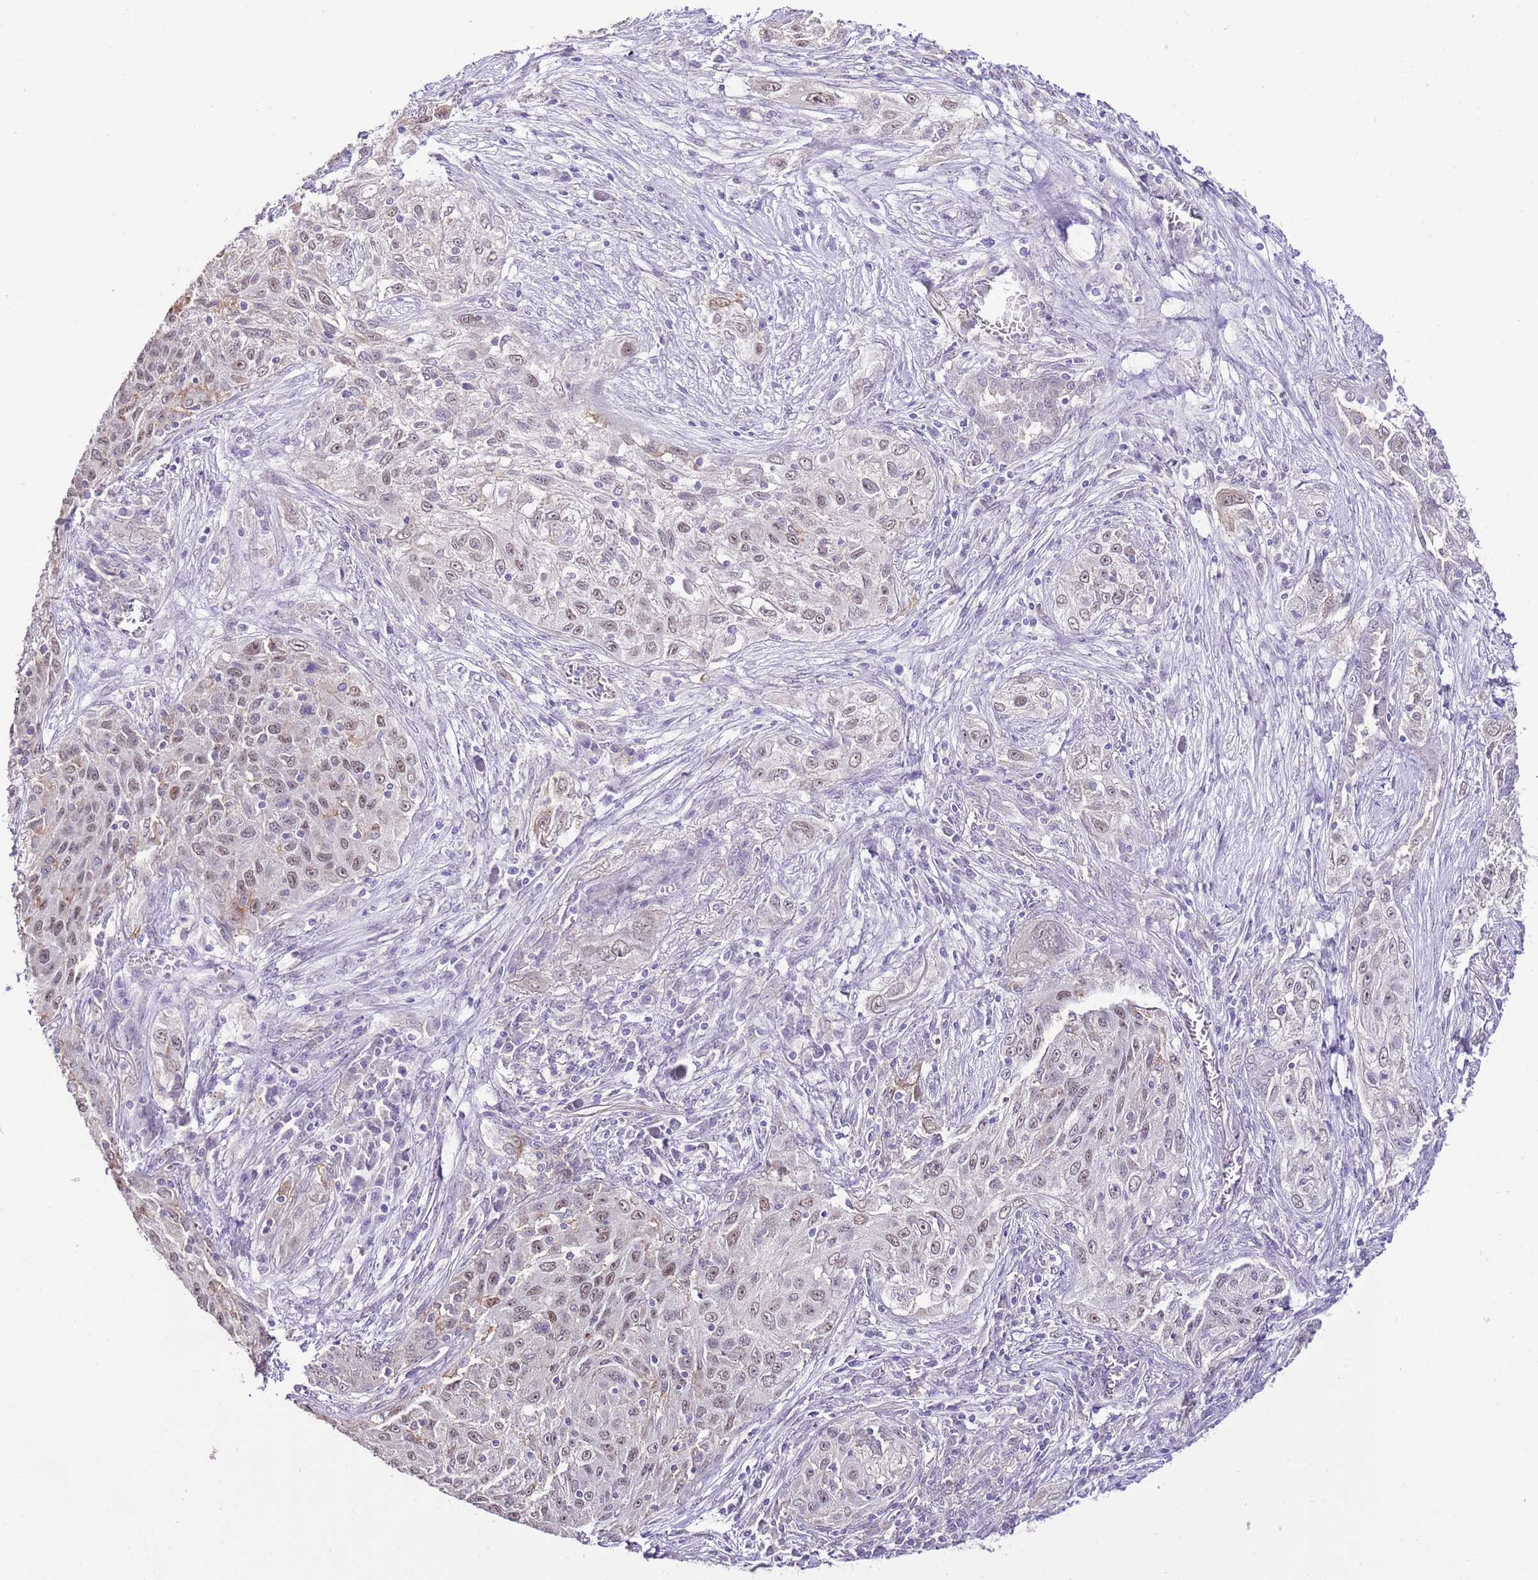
{"staining": {"intensity": "weak", "quantity": ">75%", "location": "nuclear"}, "tissue": "lung cancer", "cell_type": "Tumor cells", "image_type": "cancer", "snomed": [{"axis": "morphology", "description": "Squamous cell carcinoma, NOS"}, {"axis": "topography", "description": "Lung"}], "caption": "A brown stain shows weak nuclear expression of a protein in human lung squamous cell carcinoma tumor cells.", "gene": "IZUMO4", "patient": {"sex": "female", "age": 69}}